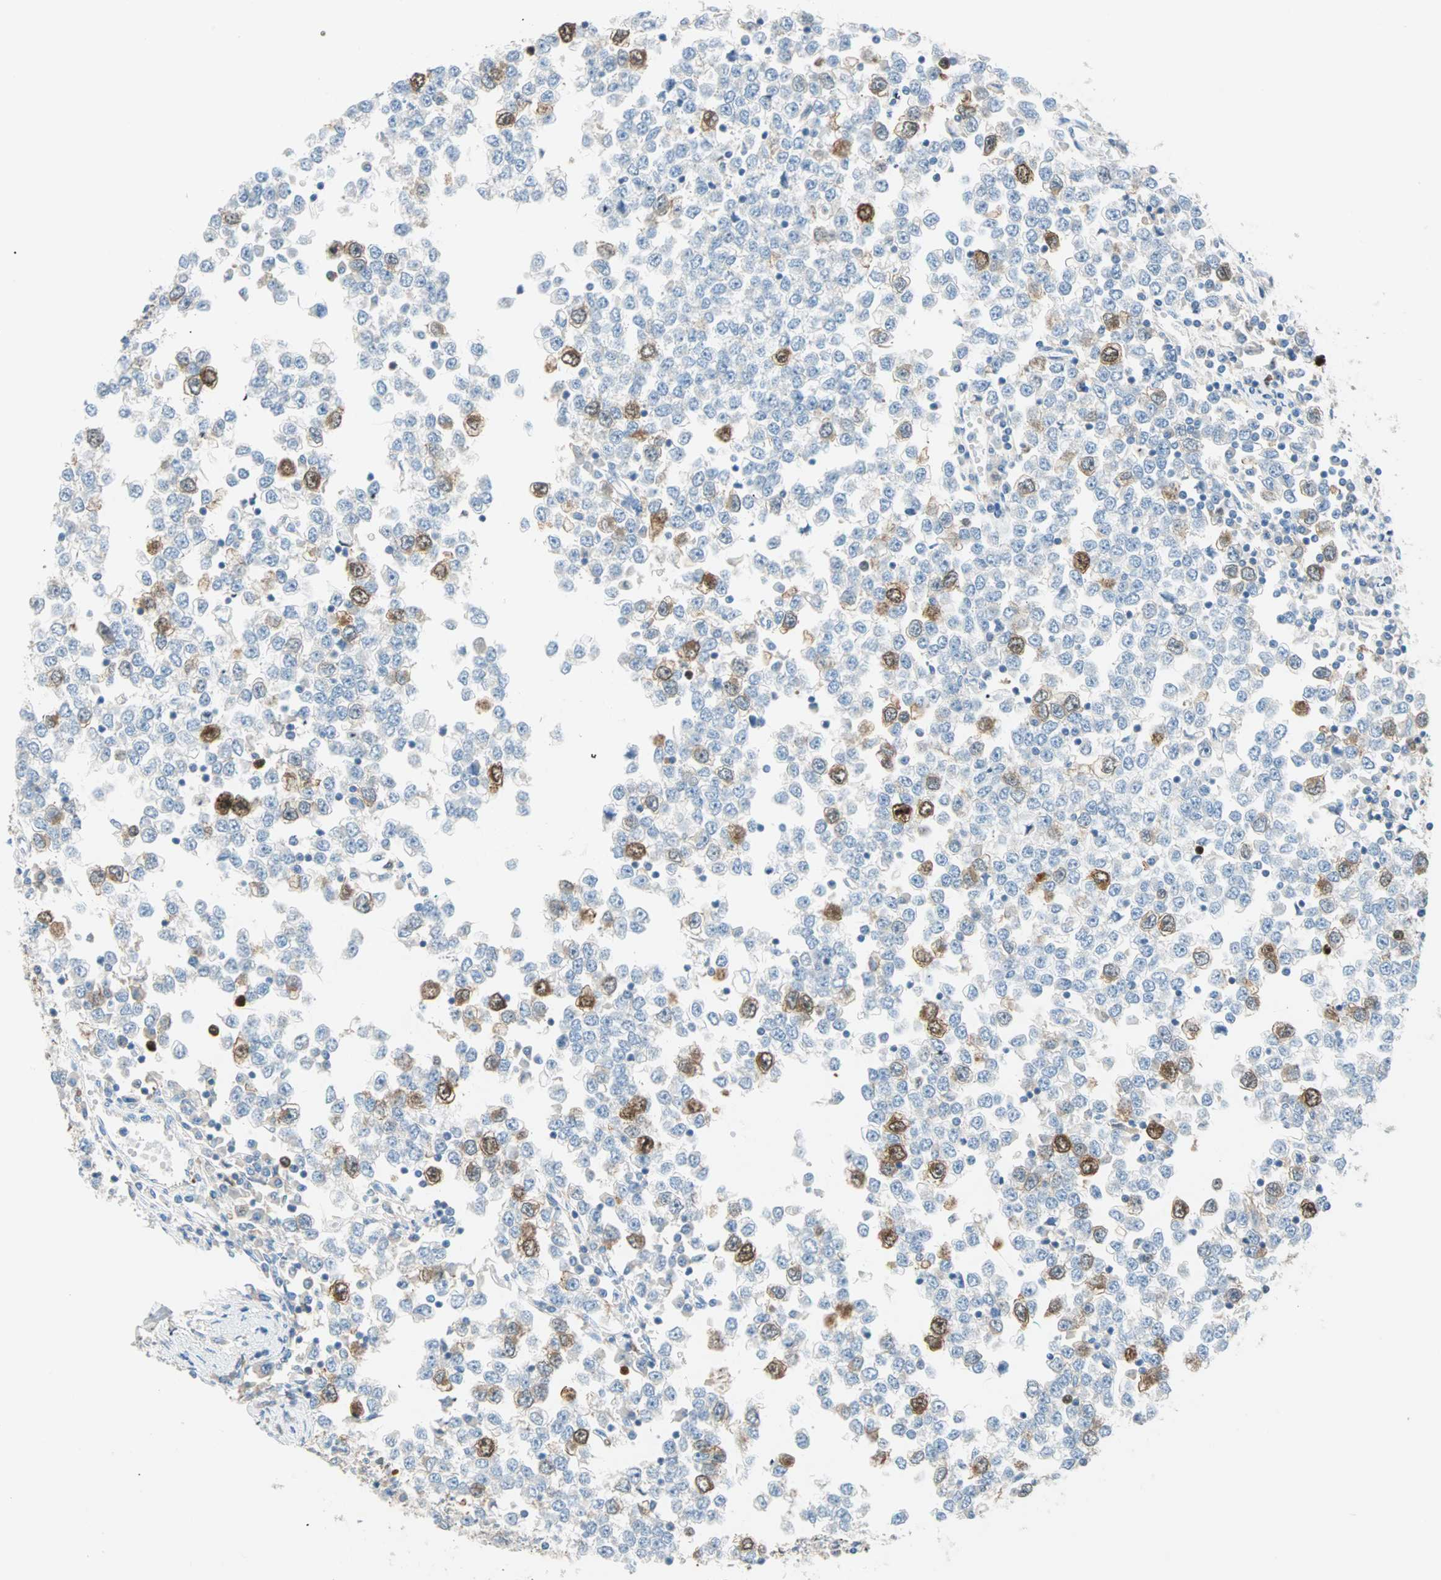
{"staining": {"intensity": "moderate", "quantity": "<25%", "location": "cytoplasmic/membranous,nuclear"}, "tissue": "testis cancer", "cell_type": "Tumor cells", "image_type": "cancer", "snomed": [{"axis": "morphology", "description": "Seminoma, NOS"}, {"axis": "topography", "description": "Testis"}], "caption": "Protein staining displays moderate cytoplasmic/membranous and nuclear staining in approximately <25% of tumor cells in seminoma (testis).", "gene": "PTTG1", "patient": {"sex": "male", "age": 65}}